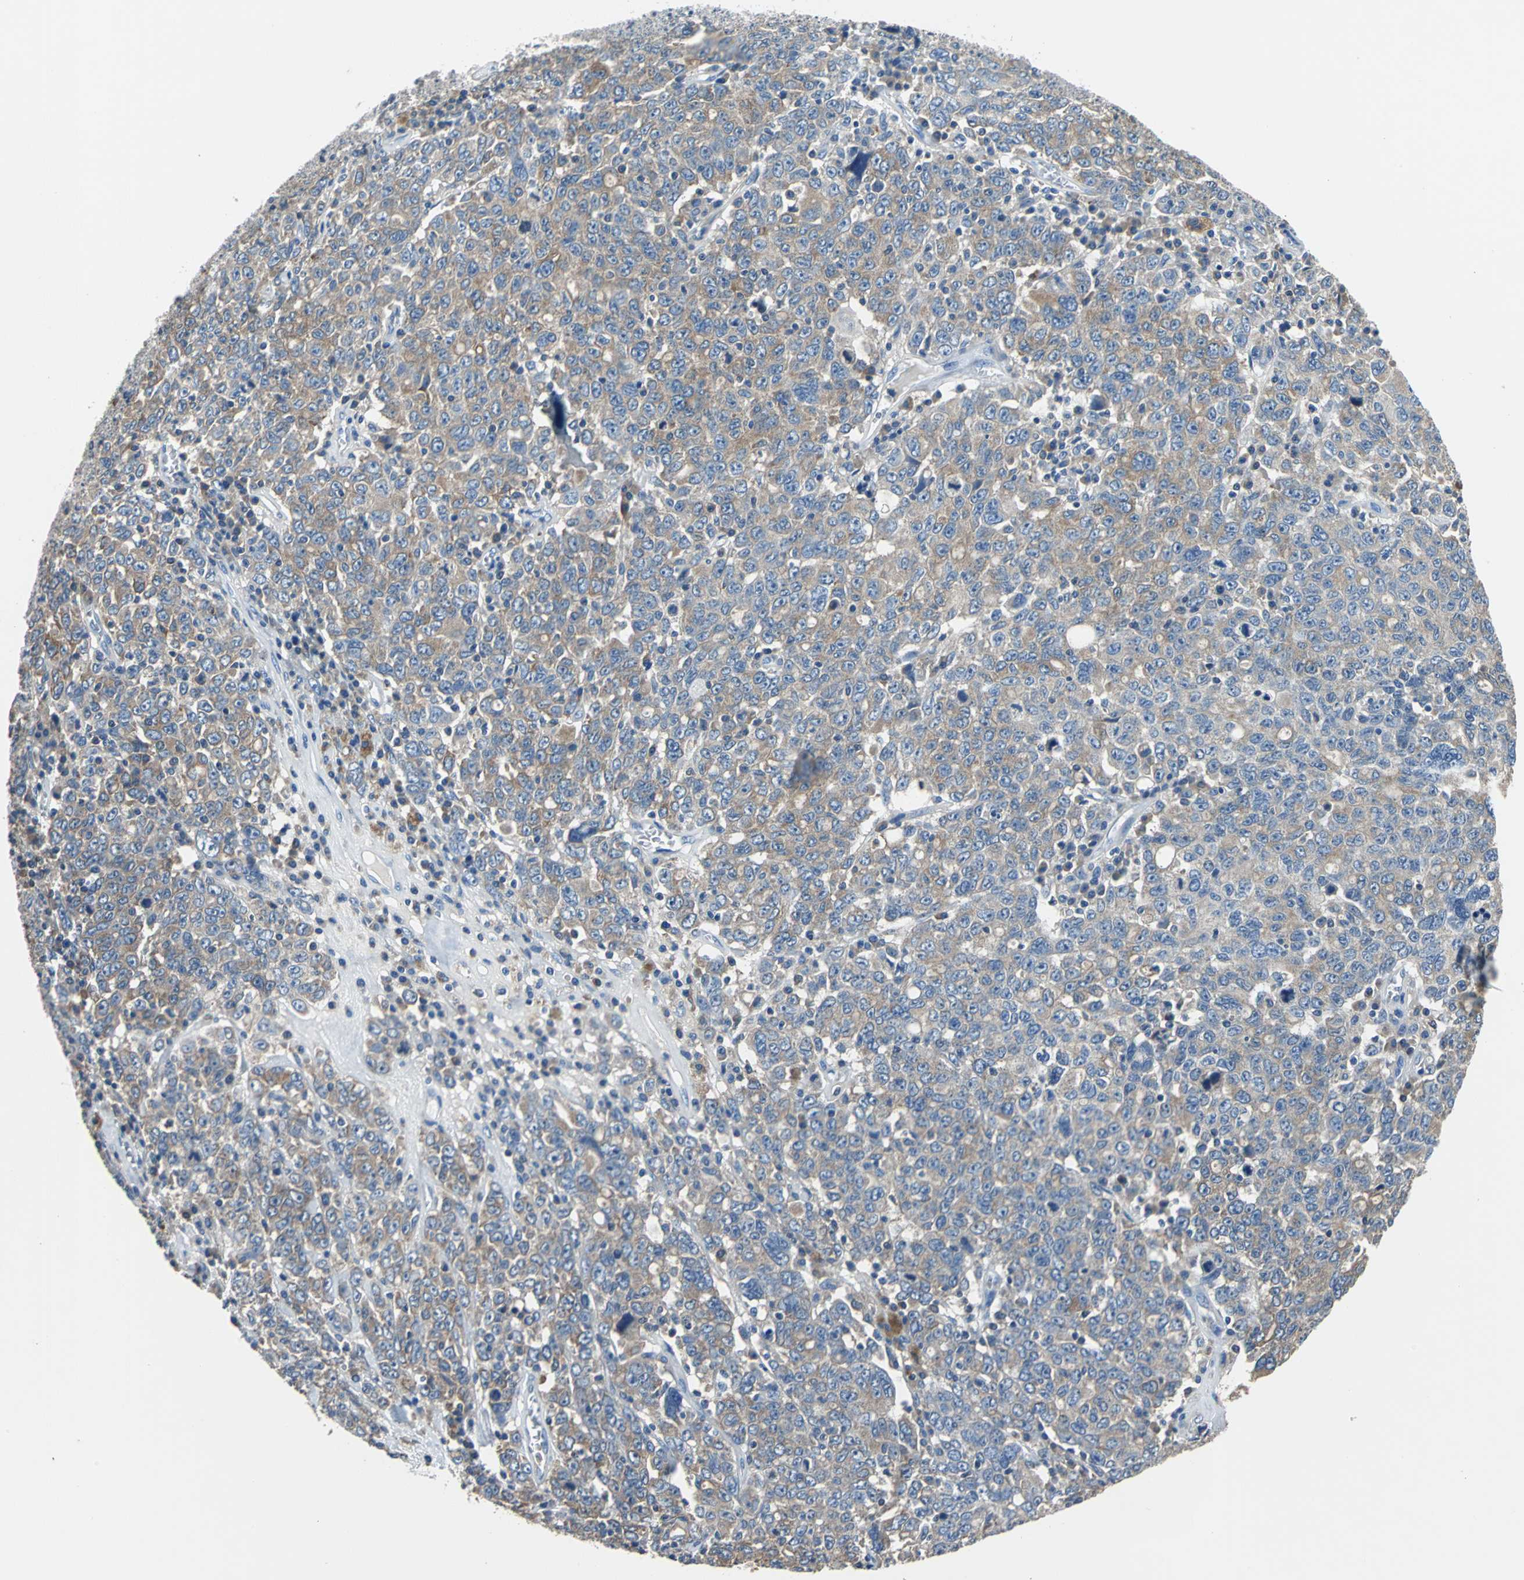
{"staining": {"intensity": "weak", "quantity": "25%-75%", "location": "cytoplasmic/membranous"}, "tissue": "ovarian cancer", "cell_type": "Tumor cells", "image_type": "cancer", "snomed": [{"axis": "morphology", "description": "Carcinoma, endometroid"}, {"axis": "topography", "description": "Ovary"}], "caption": "This histopathology image demonstrates IHC staining of ovarian cancer (endometroid carcinoma), with low weak cytoplasmic/membranous staining in about 25%-75% of tumor cells.", "gene": "PRKCA", "patient": {"sex": "female", "age": 62}}